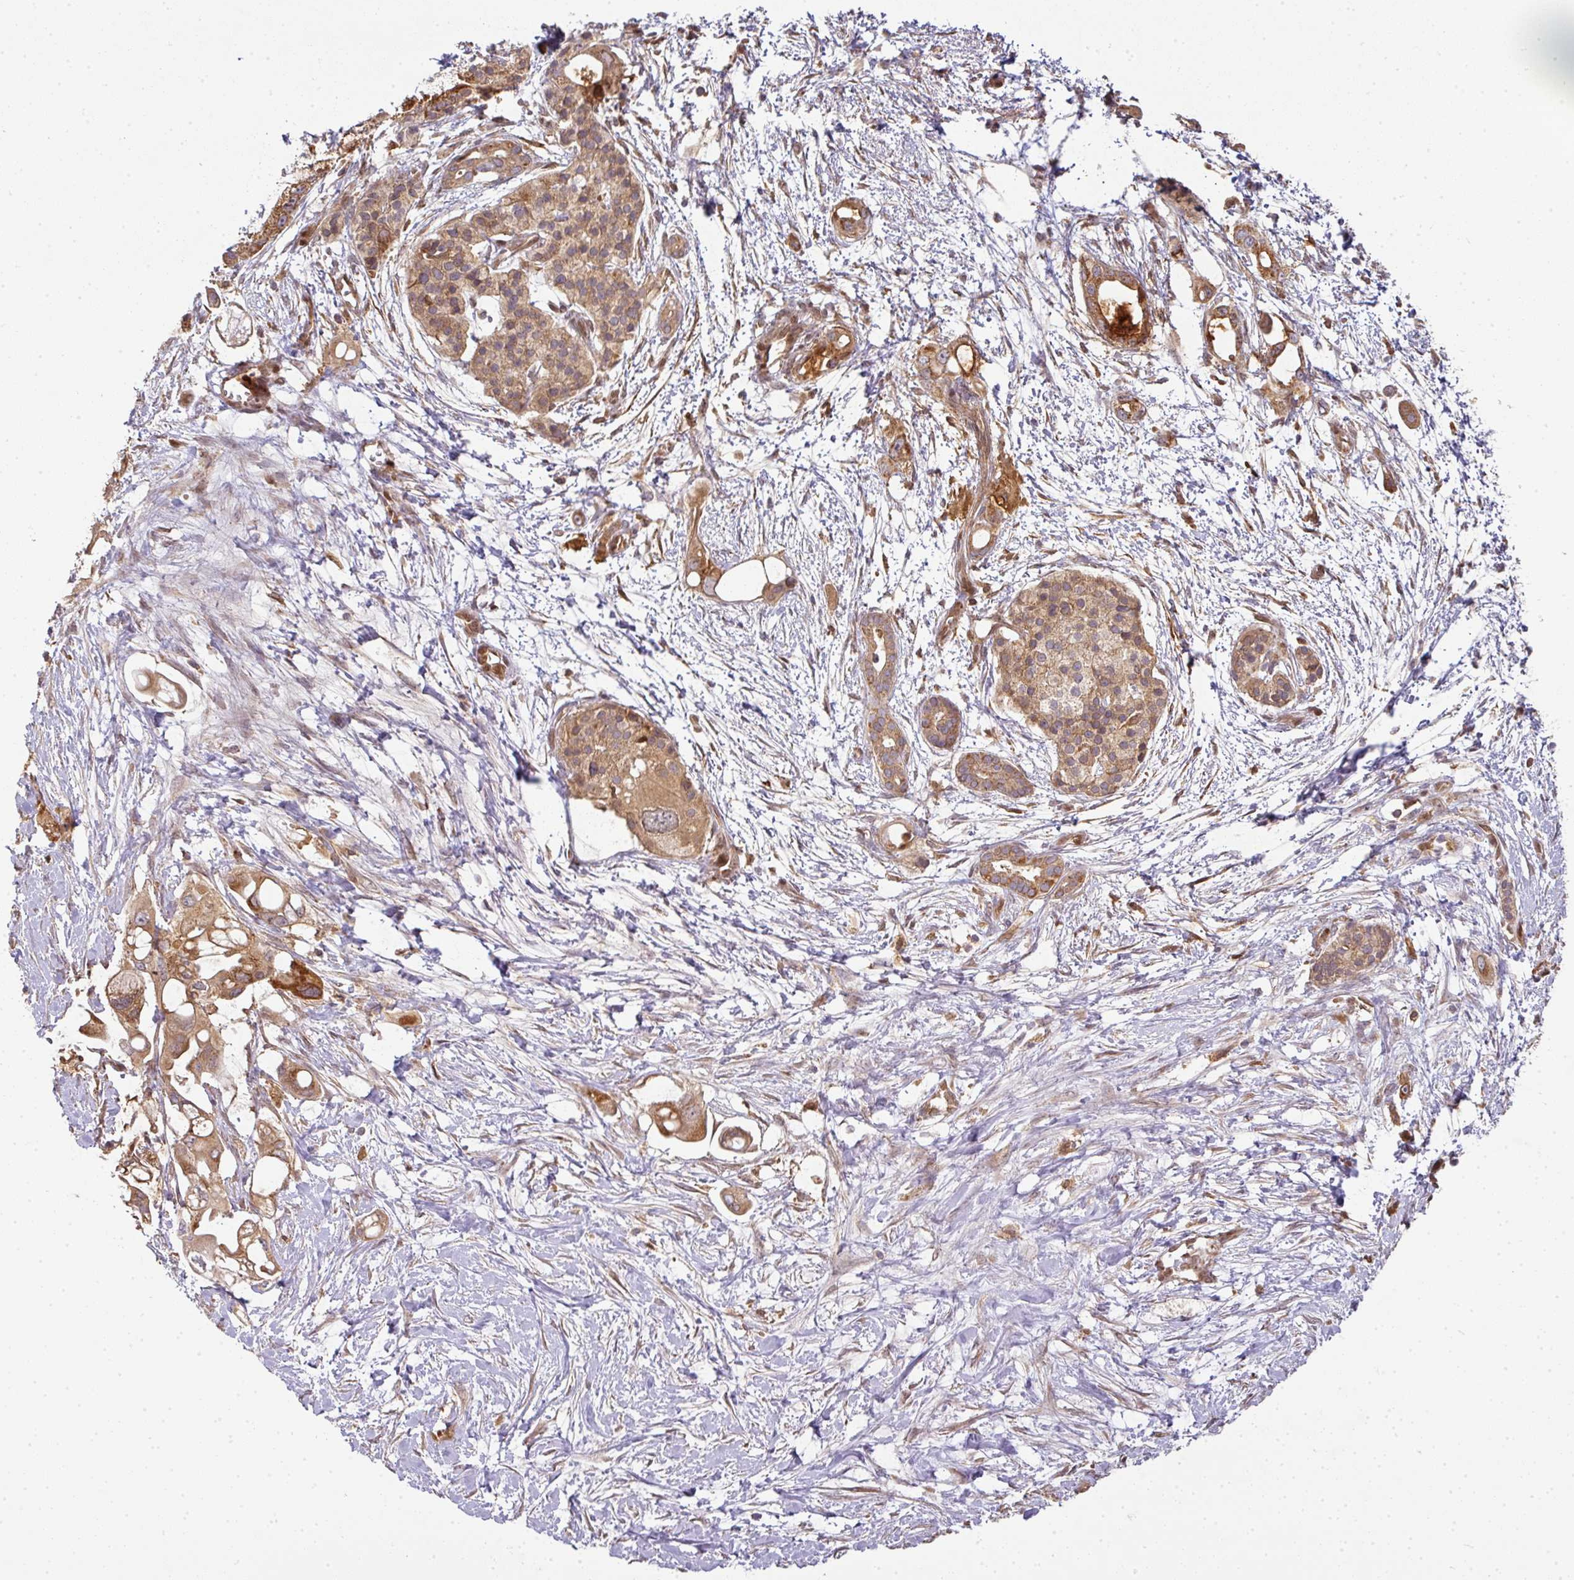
{"staining": {"intensity": "strong", "quantity": ">75%", "location": "cytoplasmic/membranous"}, "tissue": "pancreatic cancer", "cell_type": "Tumor cells", "image_type": "cancer", "snomed": [{"axis": "morphology", "description": "Adenocarcinoma, NOS"}, {"axis": "topography", "description": "Pancreas"}], "caption": "Tumor cells exhibit high levels of strong cytoplasmic/membranous positivity in approximately >75% of cells in human pancreatic cancer (adenocarcinoma).", "gene": "MALSU1", "patient": {"sex": "male", "age": 61}}